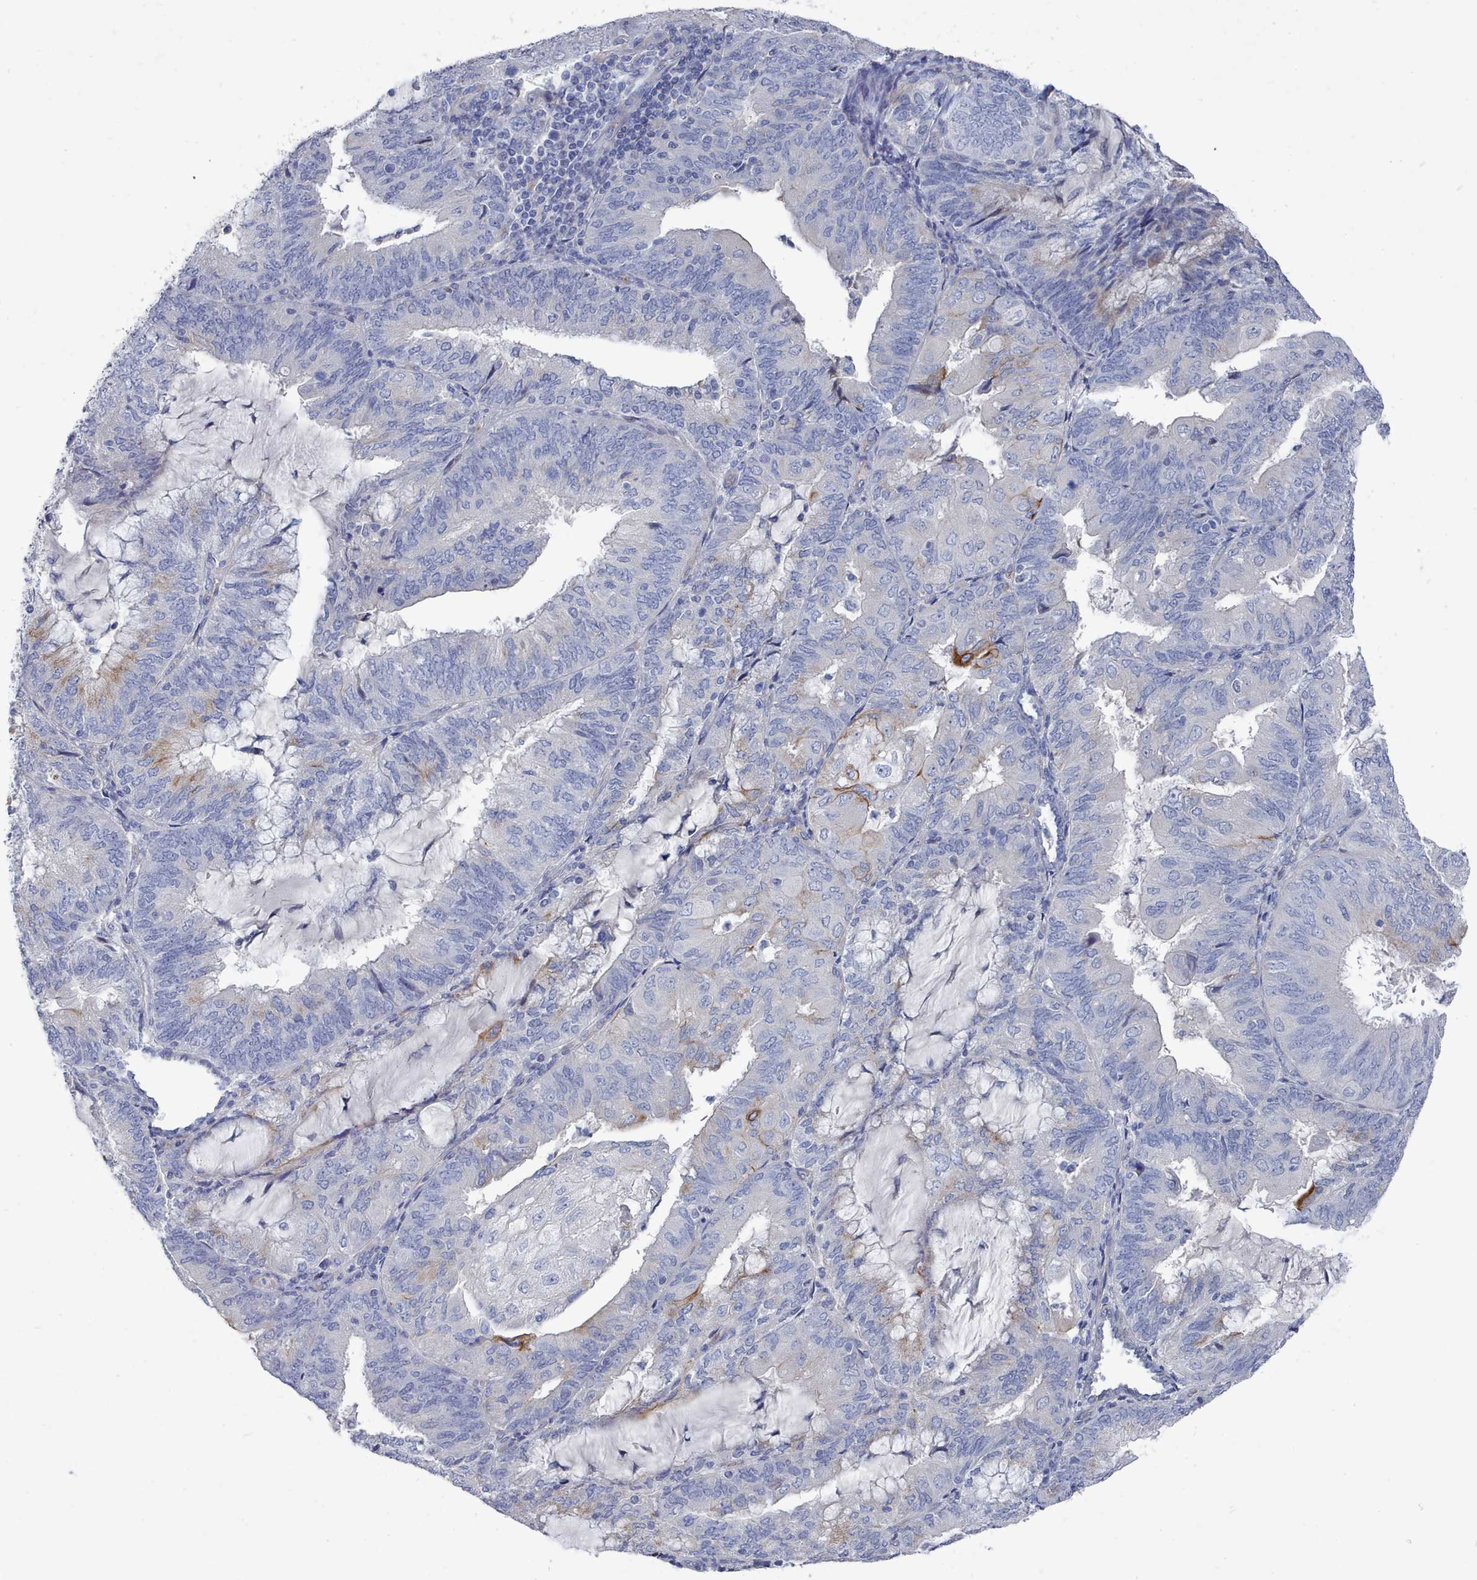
{"staining": {"intensity": "strong", "quantity": "<25%", "location": "cytoplasmic/membranous"}, "tissue": "endometrial cancer", "cell_type": "Tumor cells", "image_type": "cancer", "snomed": [{"axis": "morphology", "description": "Adenocarcinoma, NOS"}, {"axis": "topography", "description": "Endometrium"}], "caption": "Tumor cells demonstrate medium levels of strong cytoplasmic/membranous staining in approximately <25% of cells in adenocarcinoma (endometrial).", "gene": "PDE4C", "patient": {"sex": "female", "age": 81}}